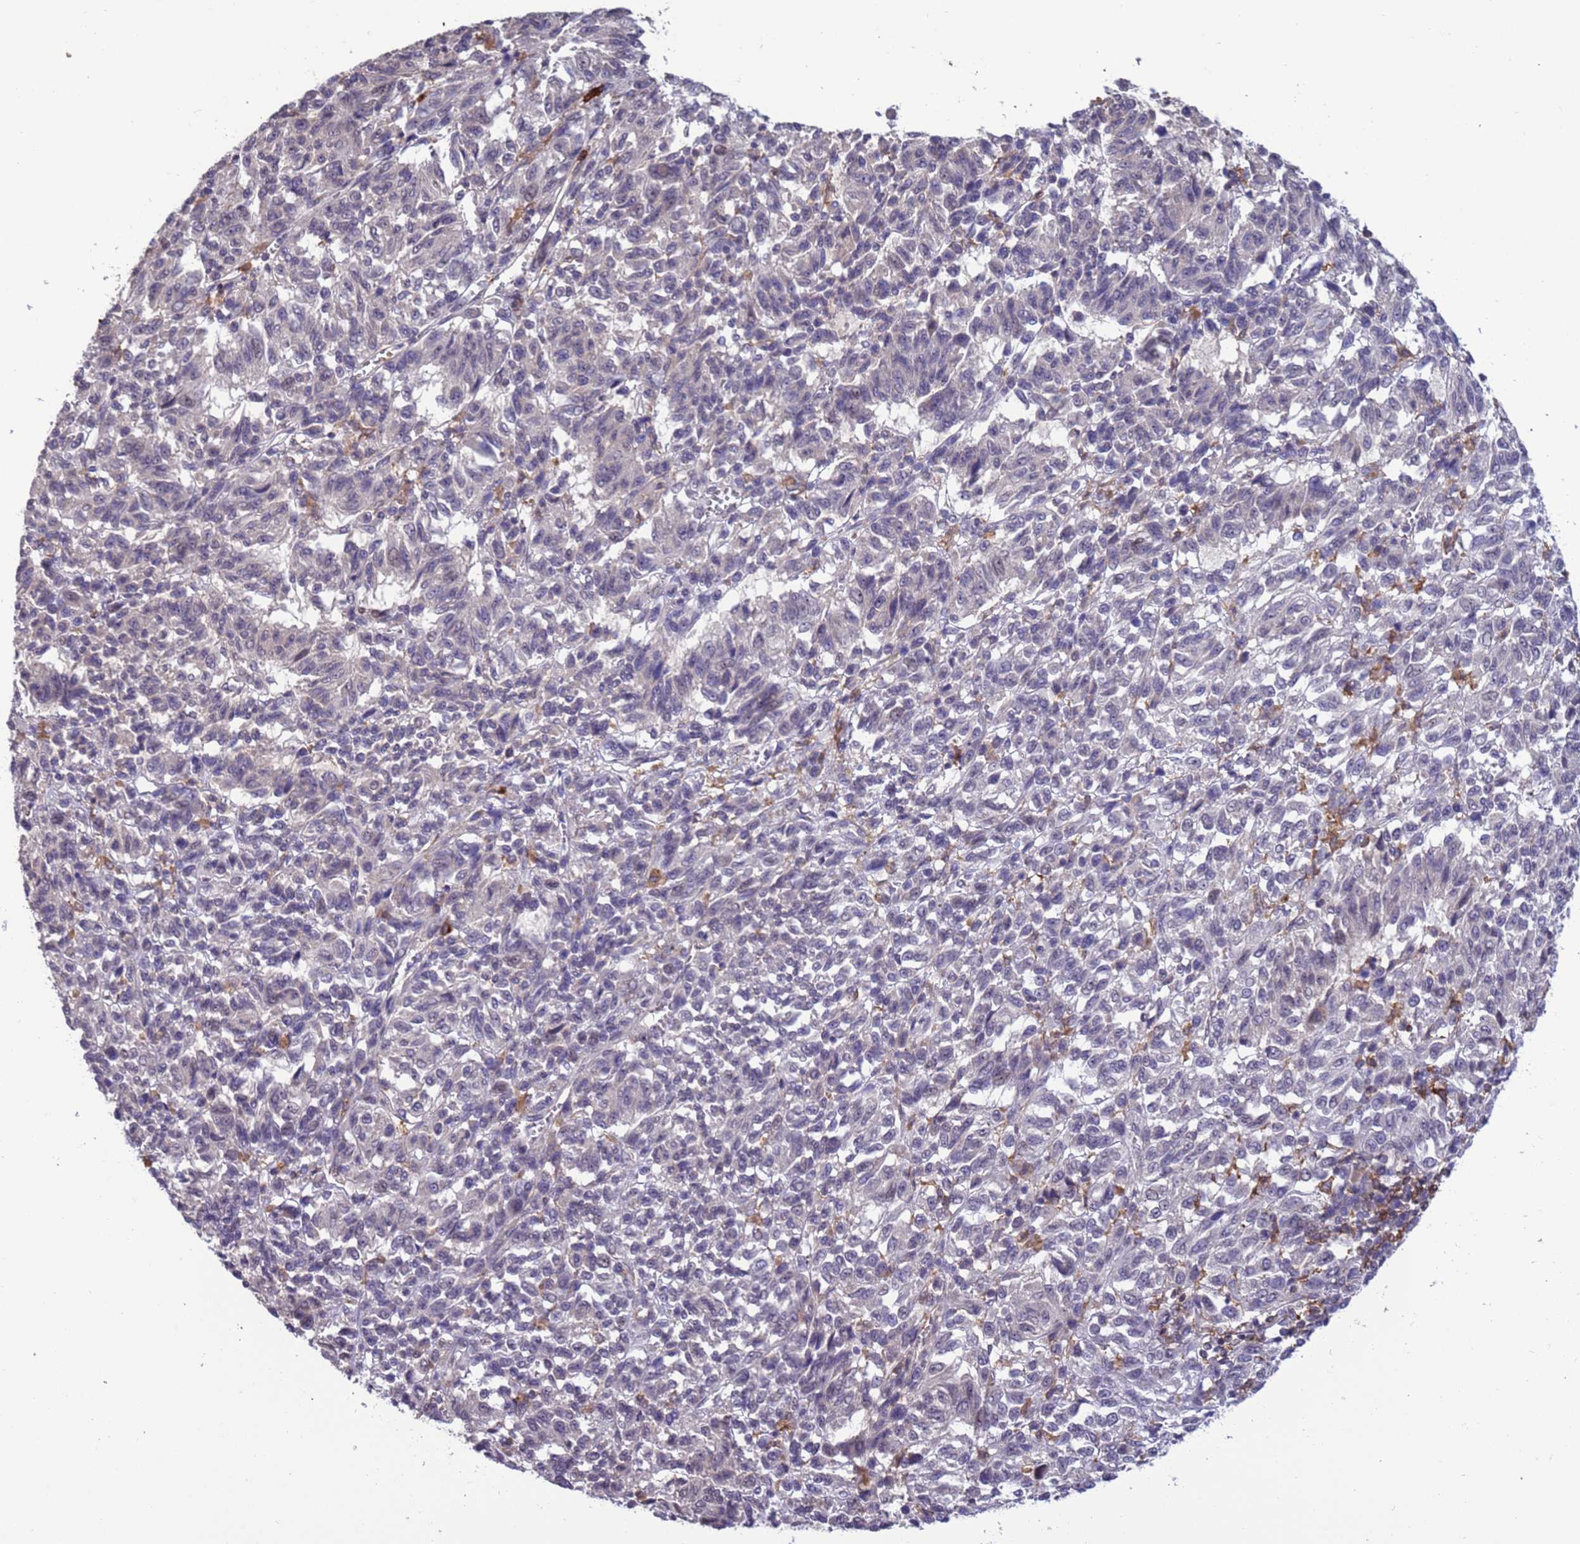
{"staining": {"intensity": "negative", "quantity": "none", "location": "none"}, "tissue": "melanoma", "cell_type": "Tumor cells", "image_type": "cancer", "snomed": [{"axis": "morphology", "description": "Malignant melanoma, Metastatic site"}, {"axis": "topography", "description": "Lung"}], "caption": "IHC of human melanoma demonstrates no expression in tumor cells.", "gene": "AMPD3", "patient": {"sex": "male", "age": 64}}